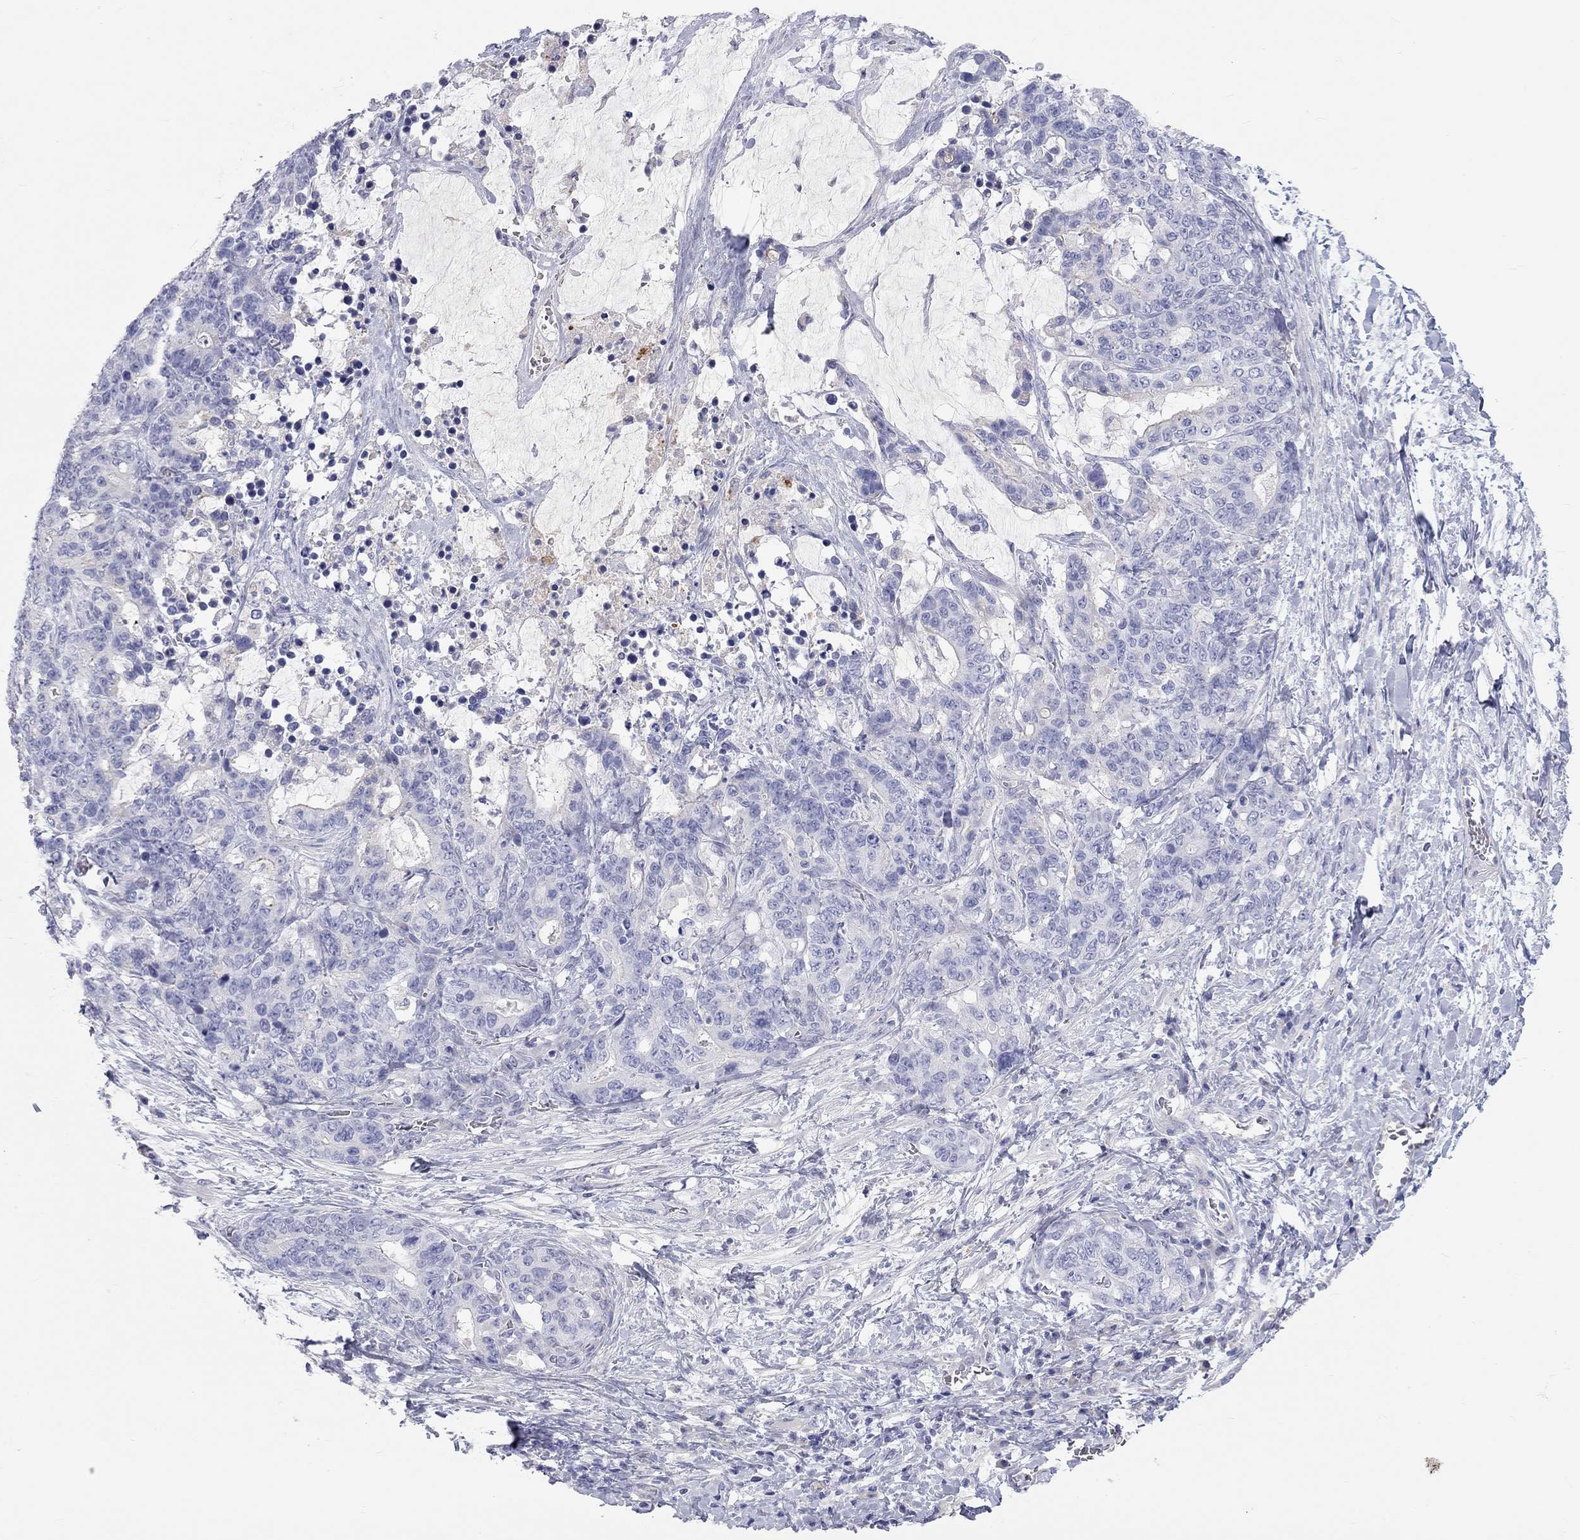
{"staining": {"intensity": "negative", "quantity": "none", "location": "none"}, "tissue": "stomach cancer", "cell_type": "Tumor cells", "image_type": "cancer", "snomed": [{"axis": "morphology", "description": "Normal tissue, NOS"}, {"axis": "morphology", "description": "Adenocarcinoma, NOS"}, {"axis": "topography", "description": "Stomach"}], "caption": "A micrograph of stomach cancer stained for a protein demonstrates no brown staining in tumor cells.", "gene": "ST7L", "patient": {"sex": "female", "age": 64}}